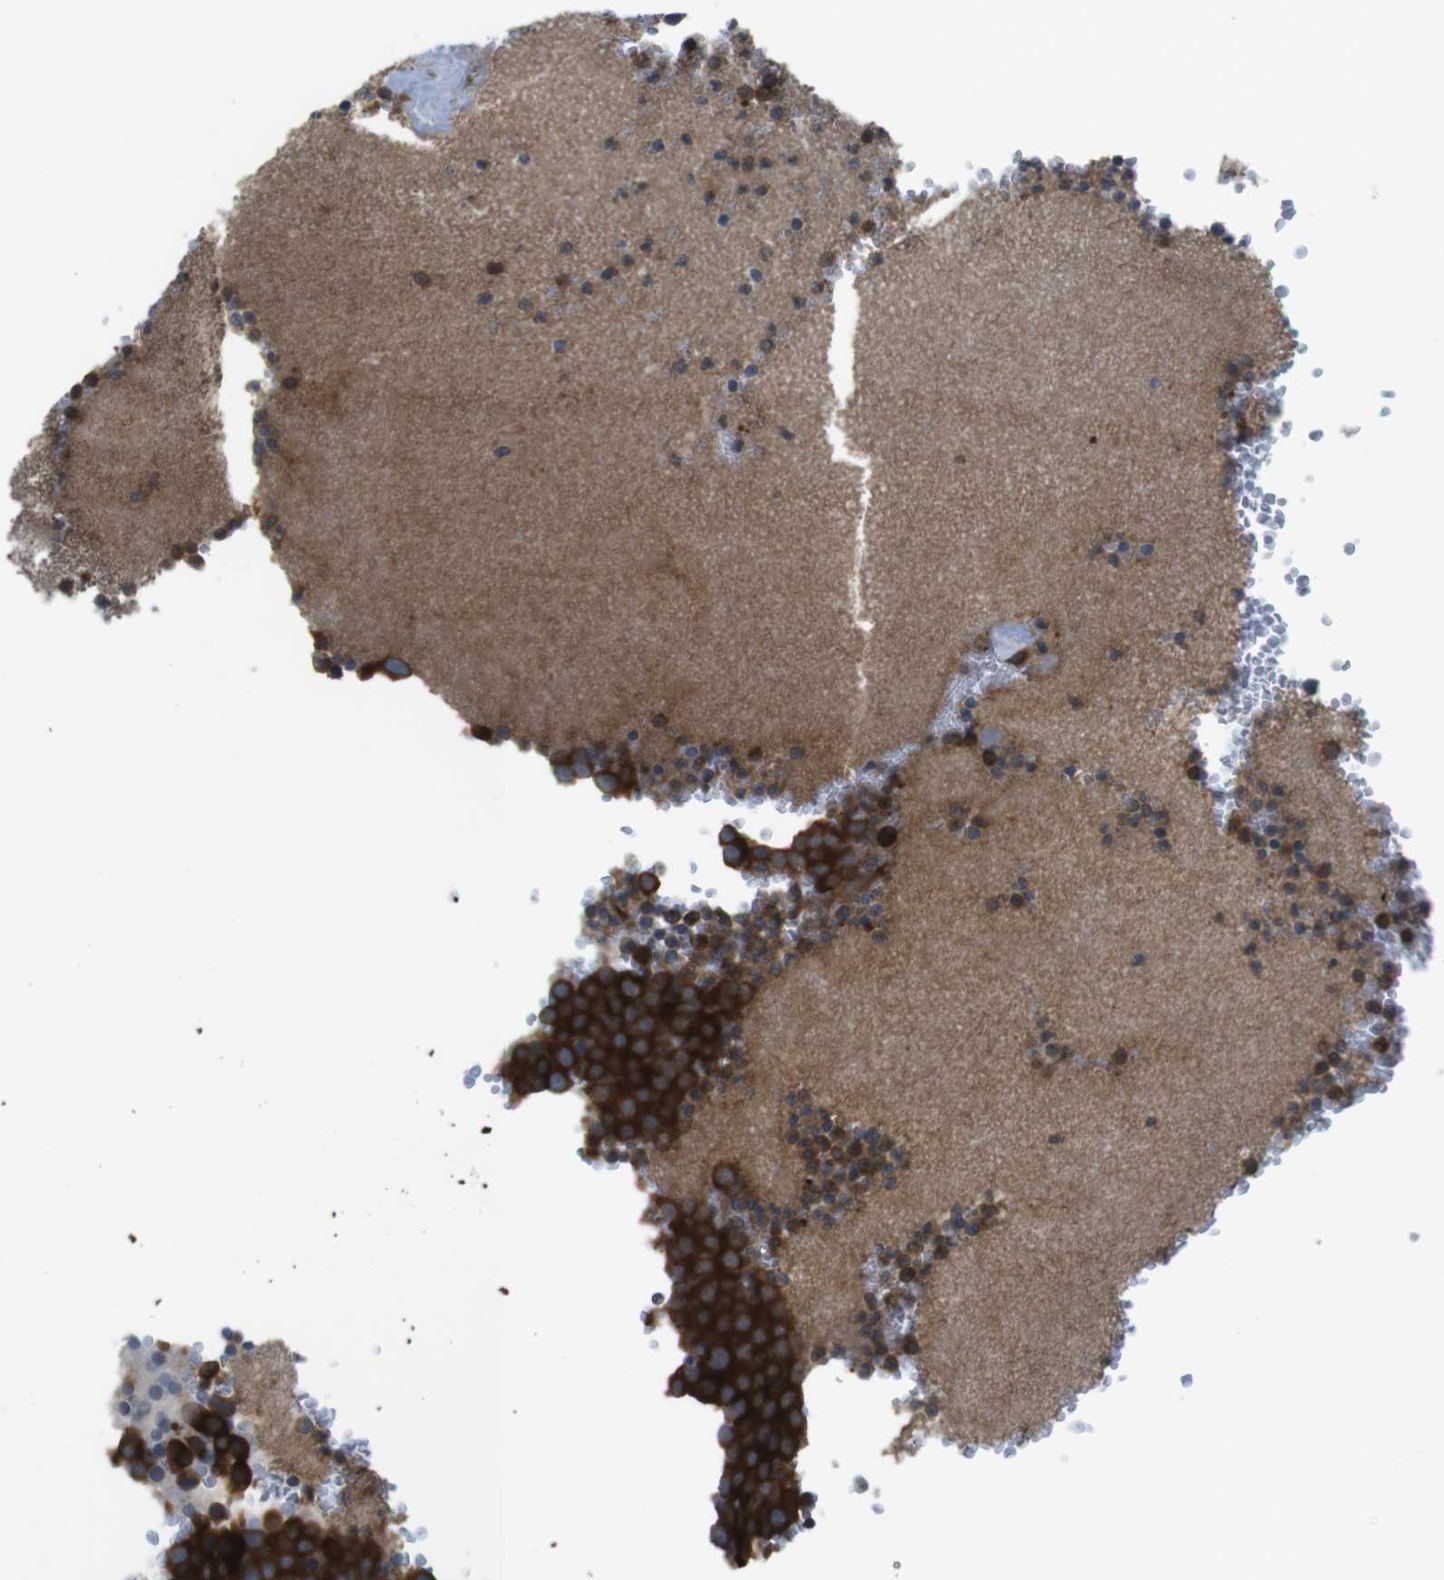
{"staining": {"intensity": "strong", "quantity": ">75%", "location": "cytoplasmic/membranous"}, "tissue": "testis cancer", "cell_type": "Tumor cells", "image_type": "cancer", "snomed": [{"axis": "morphology", "description": "Seminoma, NOS"}, {"axis": "topography", "description": "Testis"}], "caption": "The immunohistochemical stain highlights strong cytoplasmic/membranous positivity in tumor cells of testis cancer tissue.", "gene": "MTHFD1", "patient": {"sex": "male", "age": 71}}